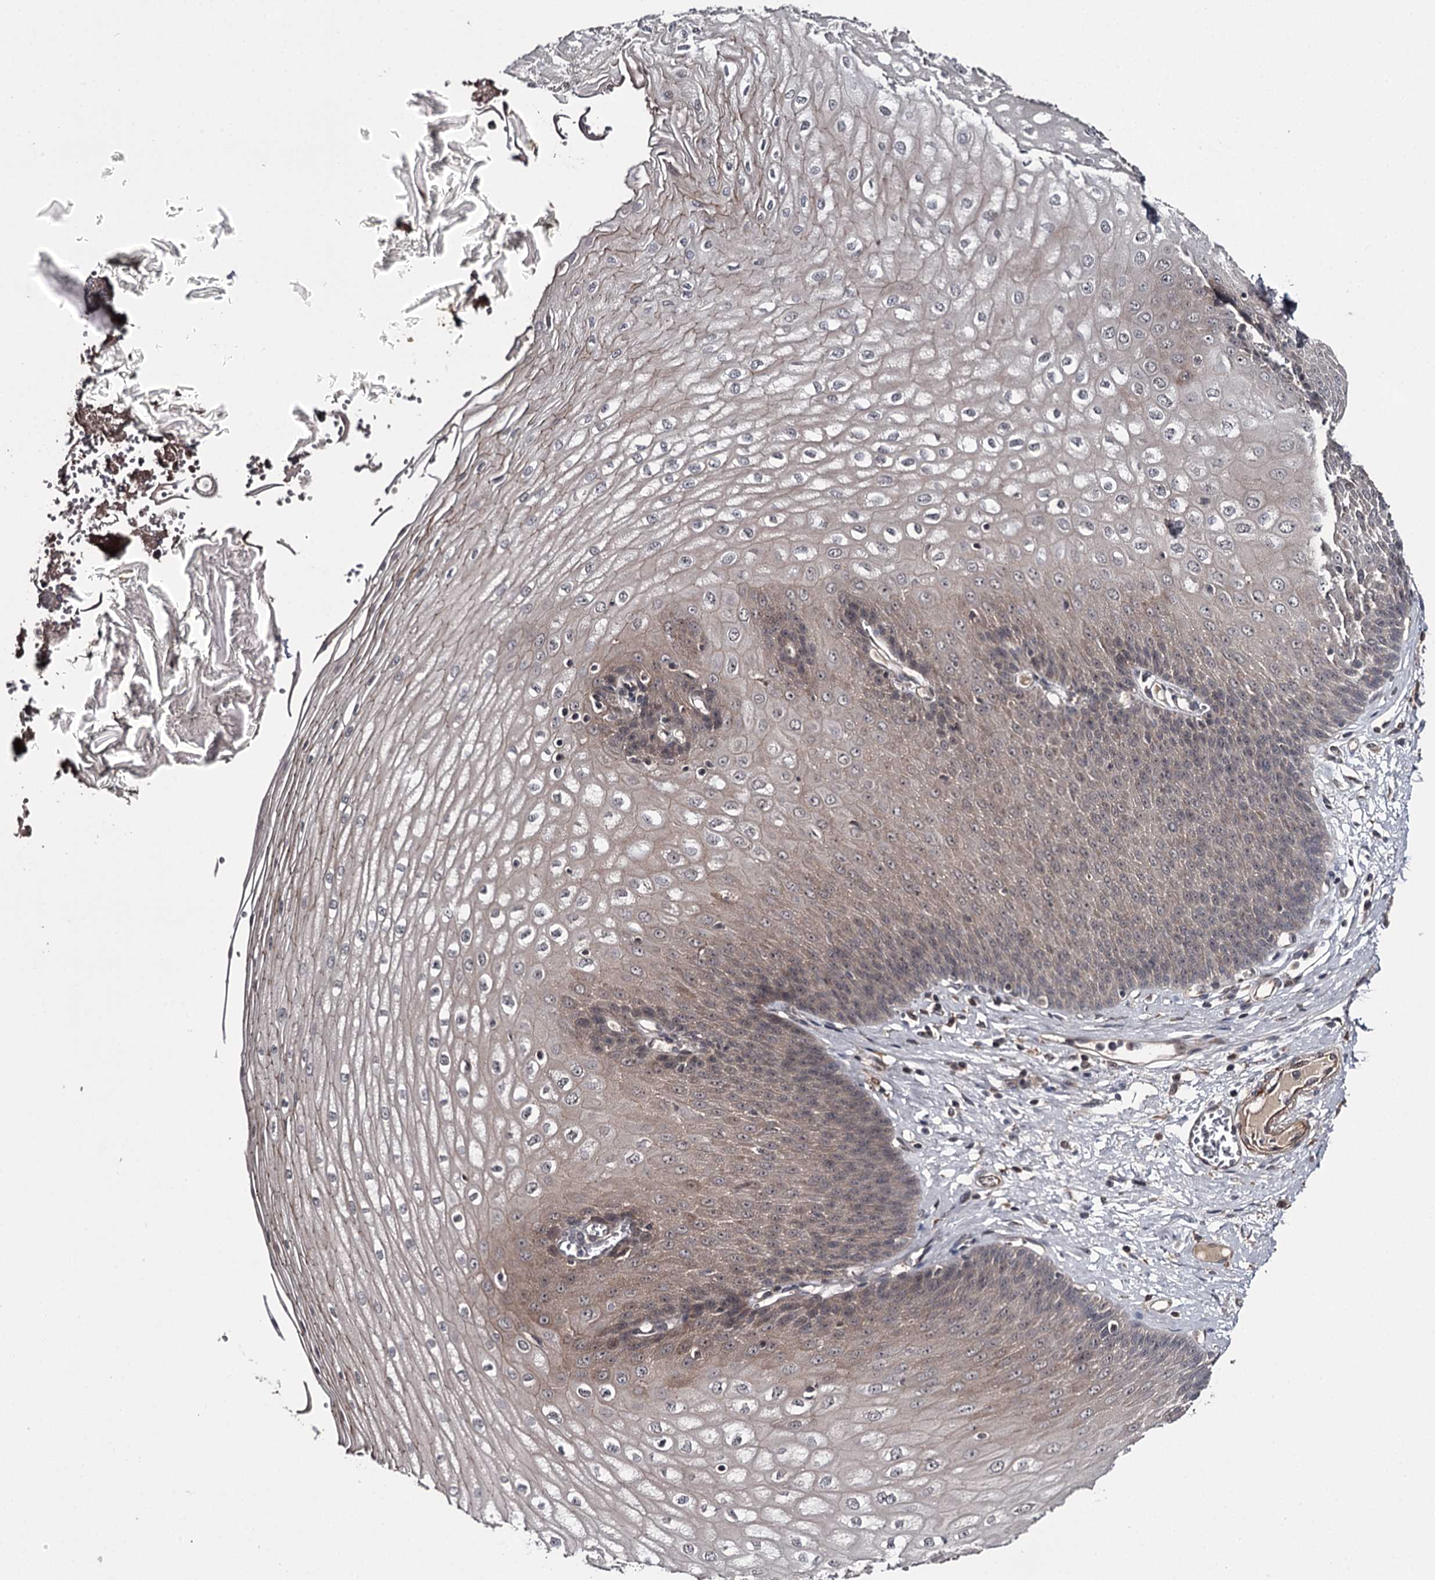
{"staining": {"intensity": "weak", "quantity": ">75%", "location": "cytoplasmic/membranous,nuclear"}, "tissue": "esophagus", "cell_type": "Squamous epithelial cells", "image_type": "normal", "snomed": [{"axis": "morphology", "description": "Normal tissue, NOS"}, {"axis": "topography", "description": "Esophagus"}], "caption": "Protein analysis of normal esophagus reveals weak cytoplasmic/membranous,nuclear positivity in about >75% of squamous epithelial cells.", "gene": "CWF19L2", "patient": {"sex": "male", "age": 60}}